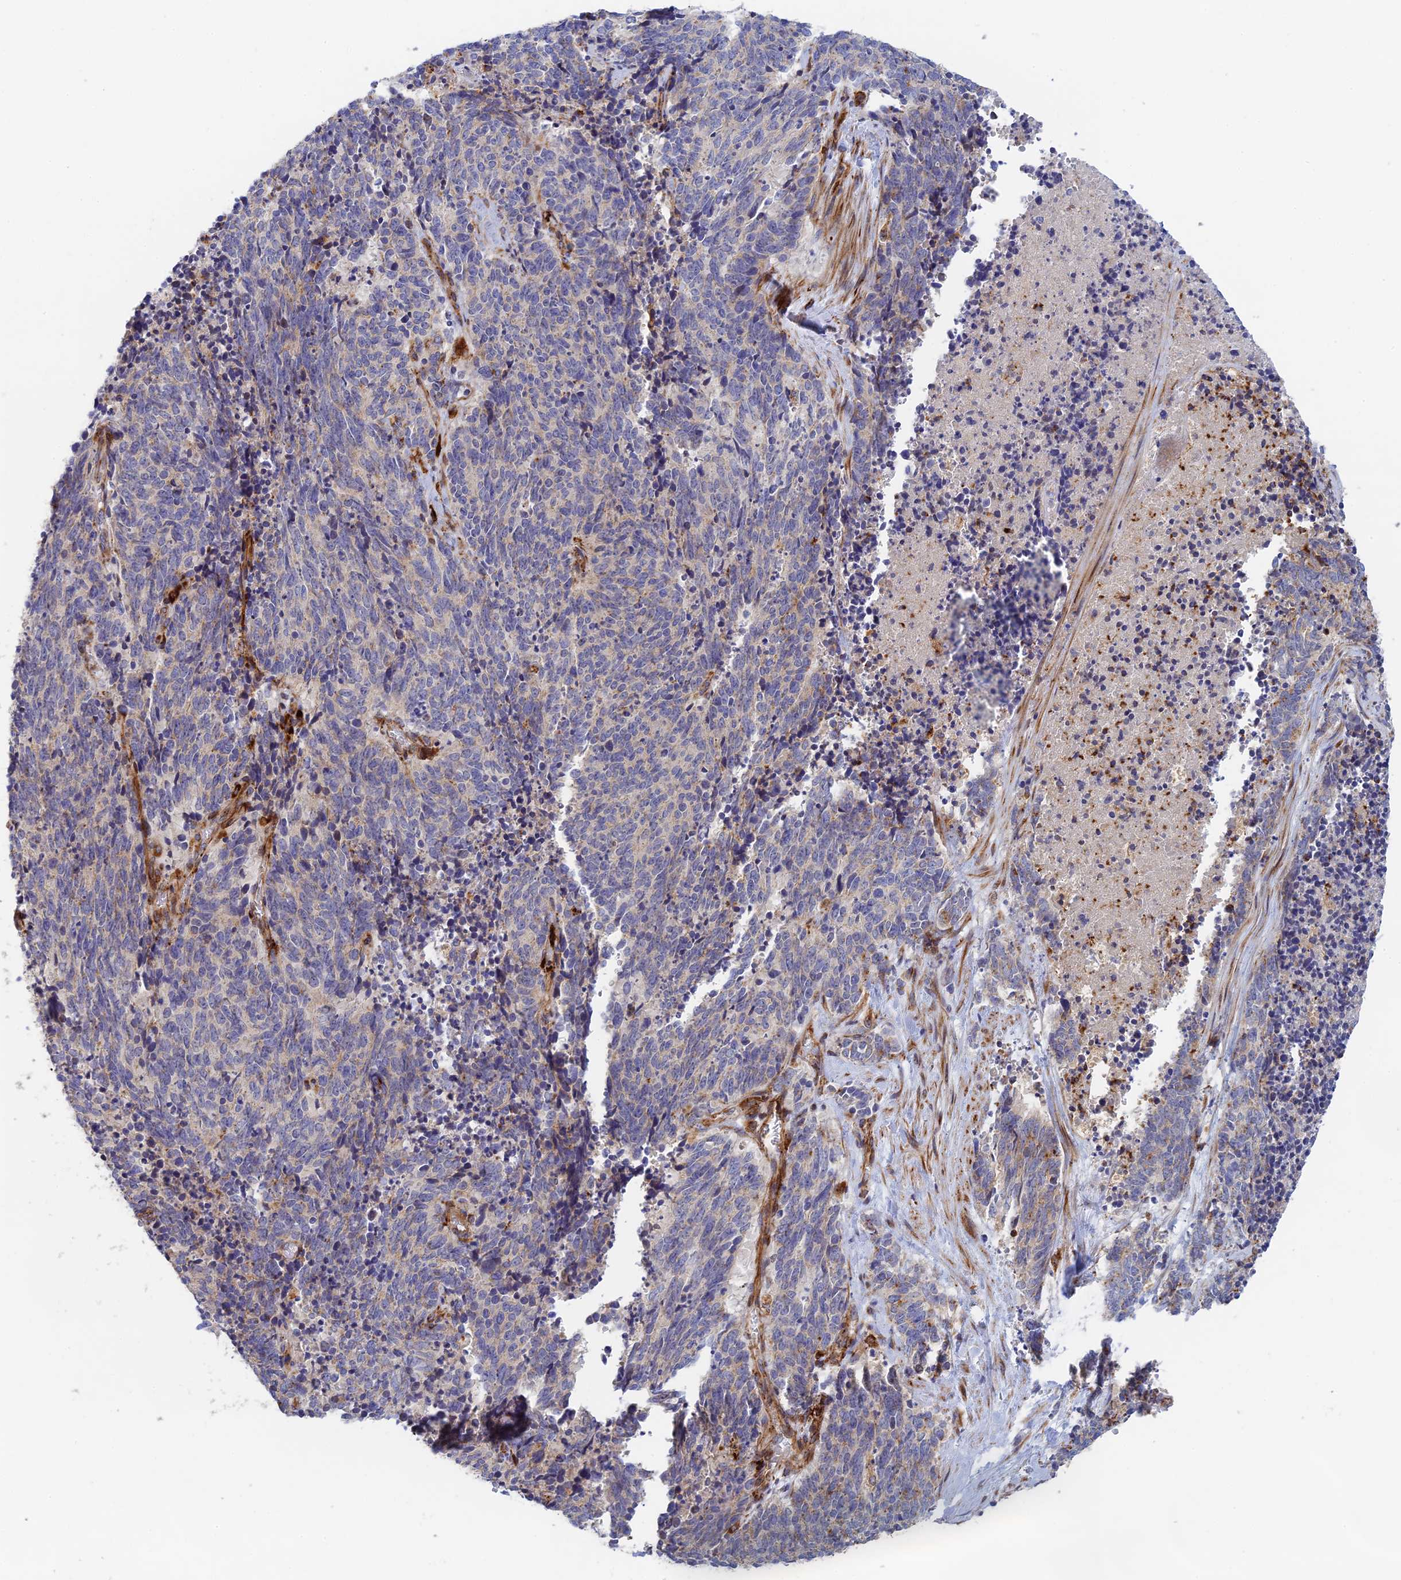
{"staining": {"intensity": "negative", "quantity": "none", "location": "none"}, "tissue": "cervical cancer", "cell_type": "Tumor cells", "image_type": "cancer", "snomed": [{"axis": "morphology", "description": "Squamous cell carcinoma, NOS"}, {"axis": "topography", "description": "Cervix"}], "caption": "This is a micrograph of immunohistochemistry (IHC) staining of cervical cancer (squamous cell carcinoma), which shows no positivity in tumor cells. (Stains: DAB immunohistochemistry (IHC) with hematoxylin counter stain, Microscopy: brightfield microscopy at high magnification).", "gene": "PPP2R3C", "patient": {"sex": "female", "age": 29}}